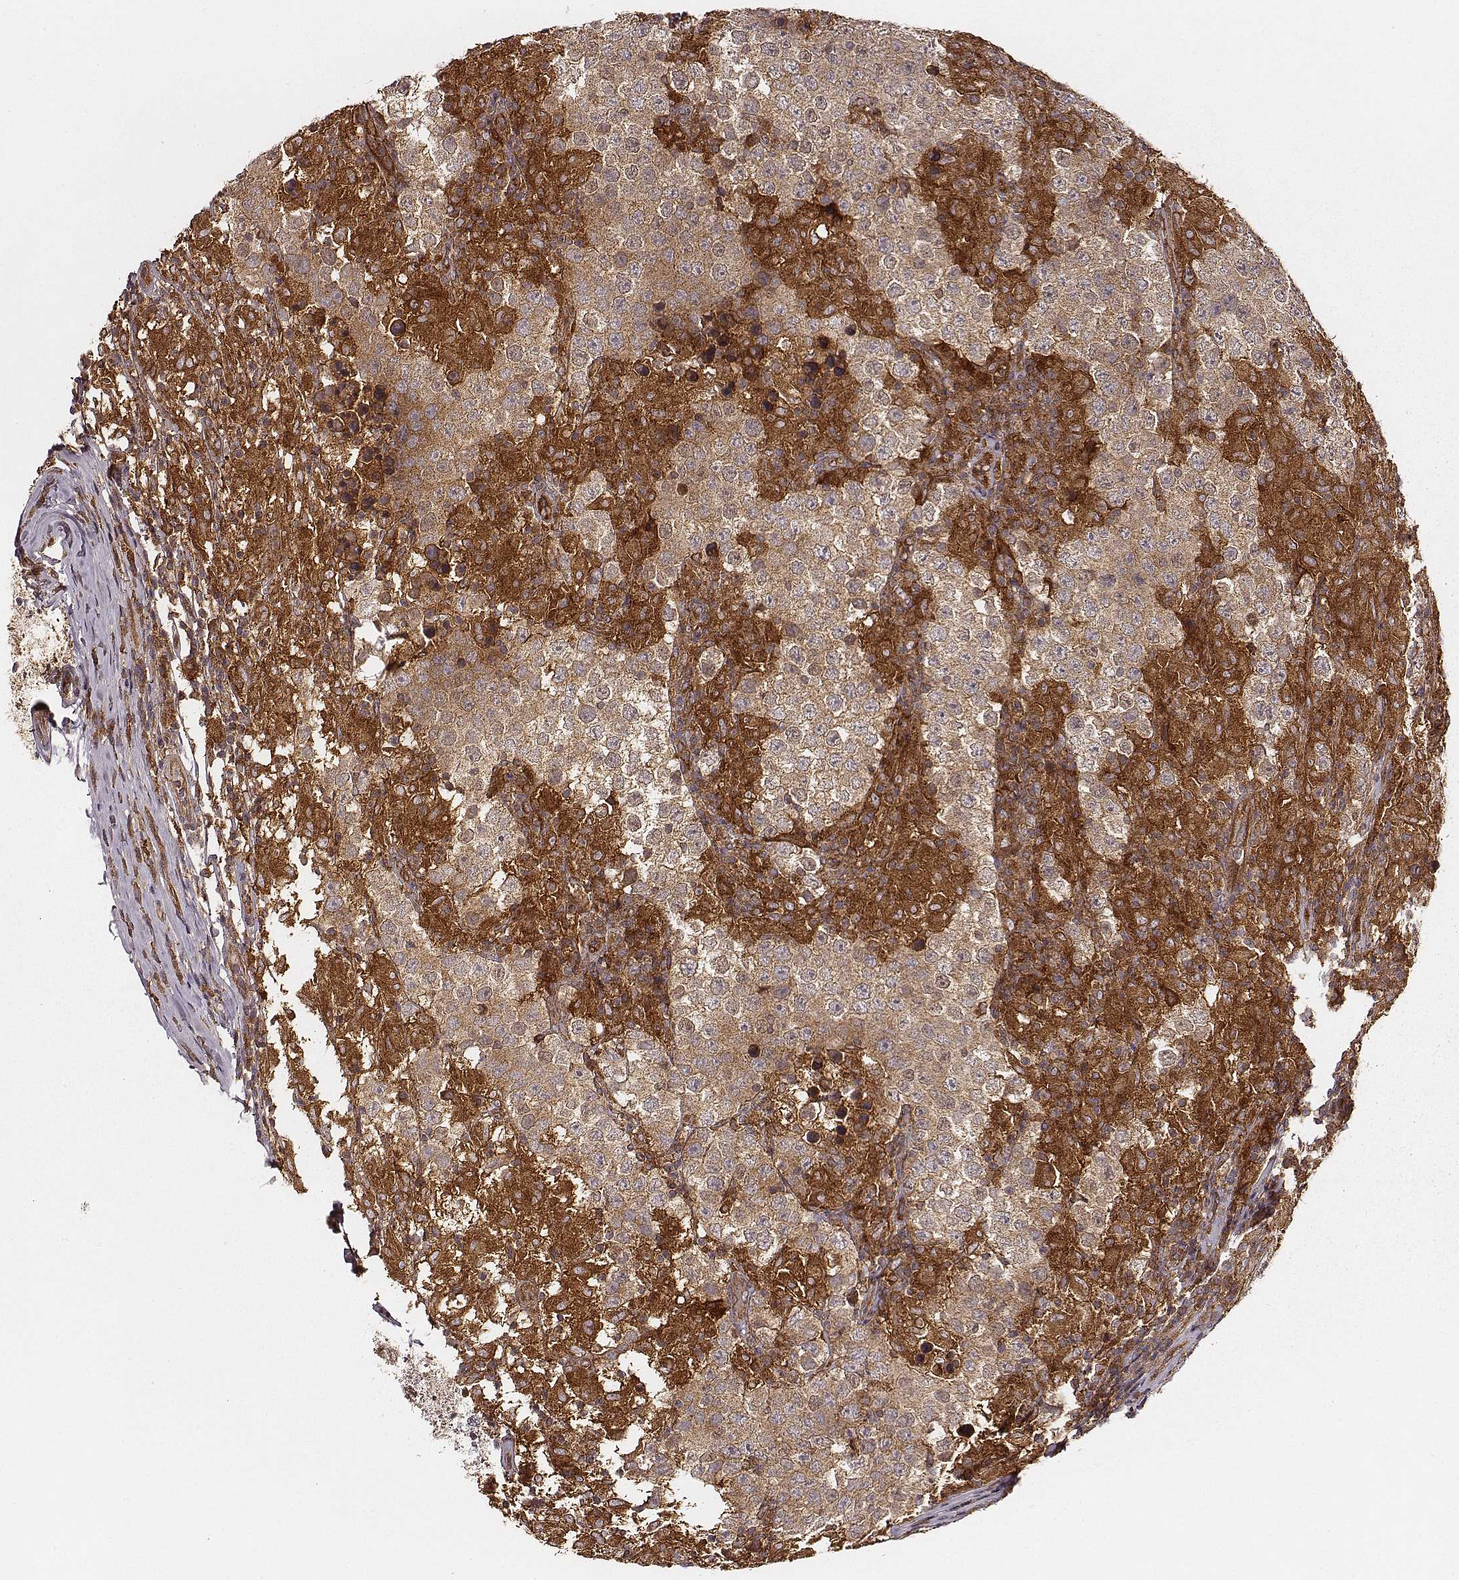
{"staining": {"intensity": "weak", "quantity": ">75%", "location": "cytoplasmic/membranous"}, "tissue": "testis cancer", "cell_type": "Tumor cells", "image_type": "cancer", "snomed": [{"axis": "morphology", "description": "Seminoma, NOS"}, {"axis": "morphology", "description": "Carcinoma, Embryonal, NOS"}, {"axis": "topography", "description": "Testis"}], "caption": "Seminoma (testis) stained for a protein displays weak cytoplasmic/membranous positivity in tumor cells.", "gene": "VPS26A", "patient": {"sex": "male", "age": 41}}